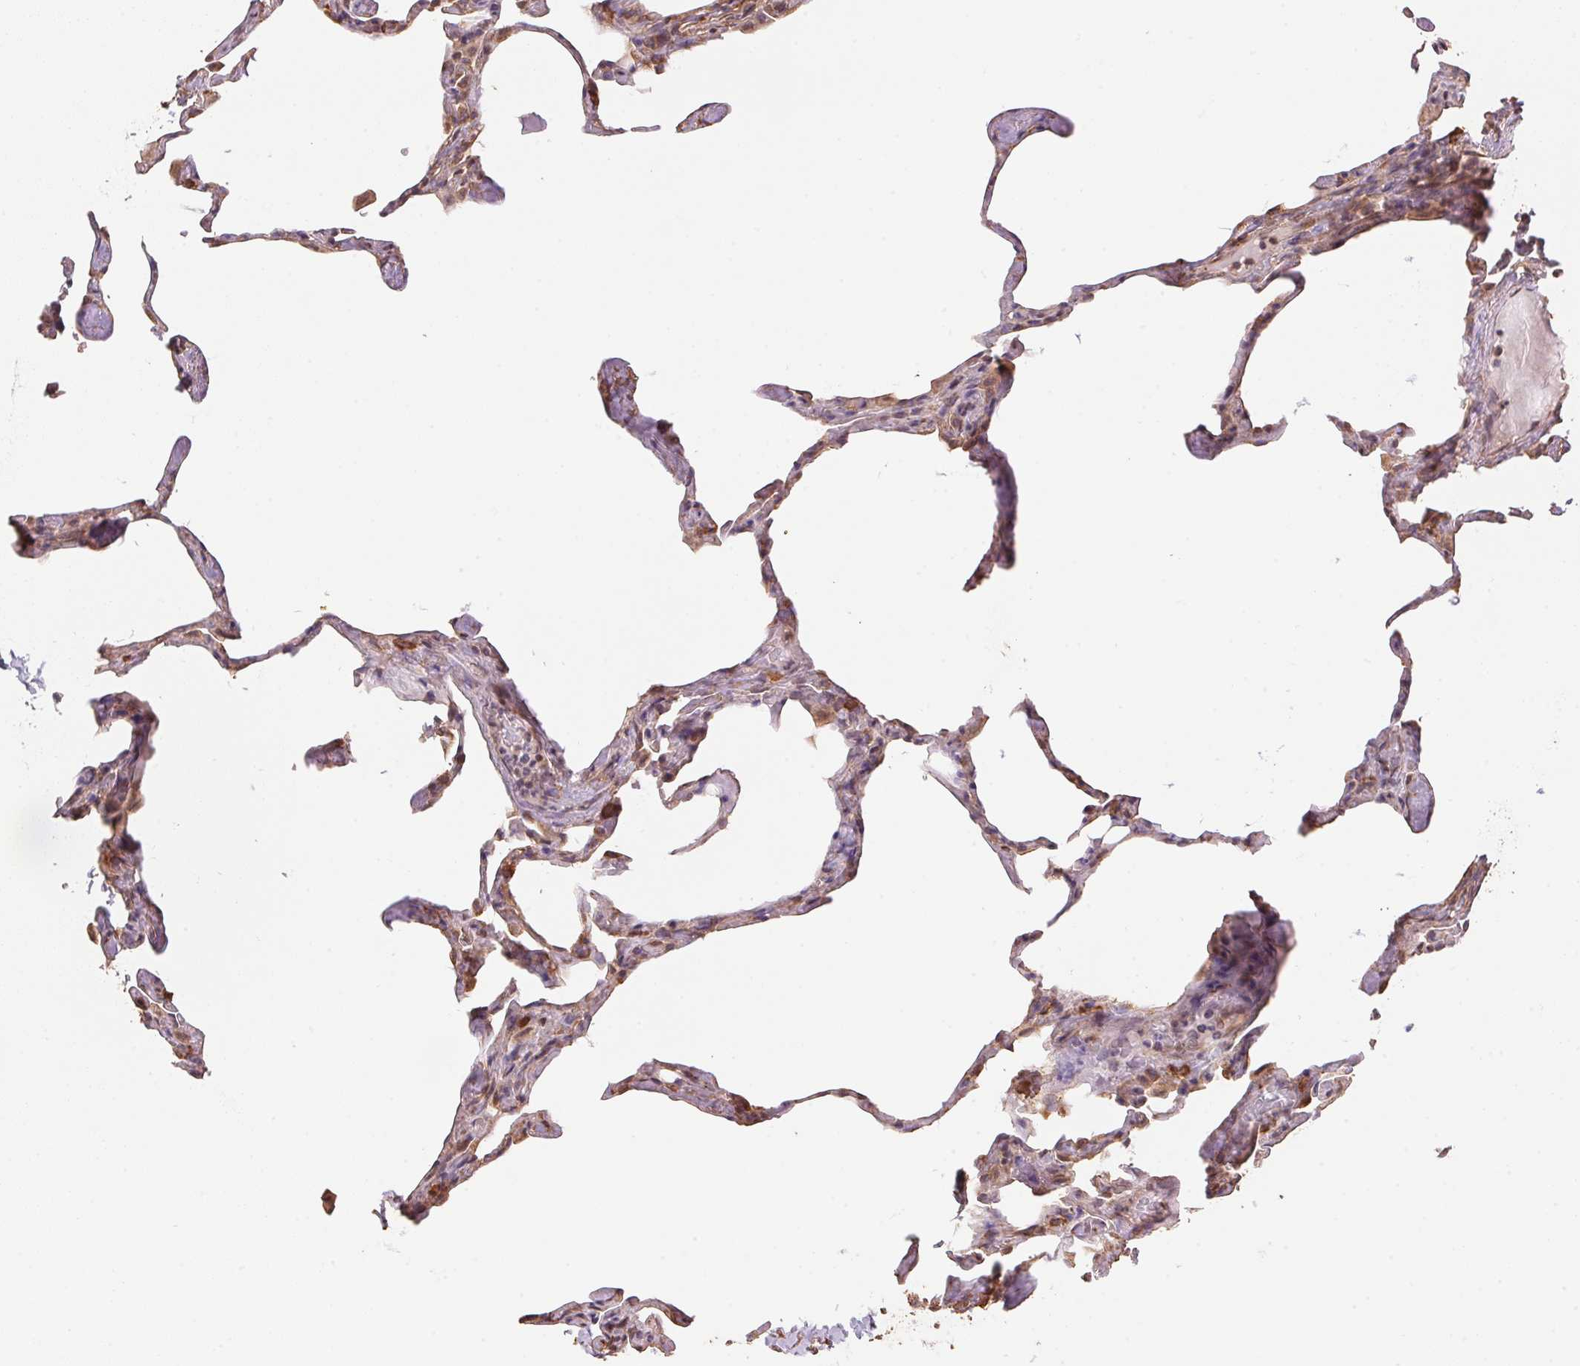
{"staining": {"intensity": "weak", "quantity": ">75%", "location": "cytoplasmic/membranous"}, "tissue": "lung", "cell_type": "Alveolar cells", "image_type": "normal", "snomed": [{"axis": "morphology", "description": "Normal tissue, NOS"}, {"axis": "topography", "description": "Lung"}], "caption": "Immunohistochemical staining of normal human lung reveals >75% levels of weak cytoplasmic/membranous protein positivity in about >75% of alveolar cells. (DAB IHC with brightfield microscopy, high magnification).", "gene": "C6orf163", "patient": {"sex": "male", "age": 65}}